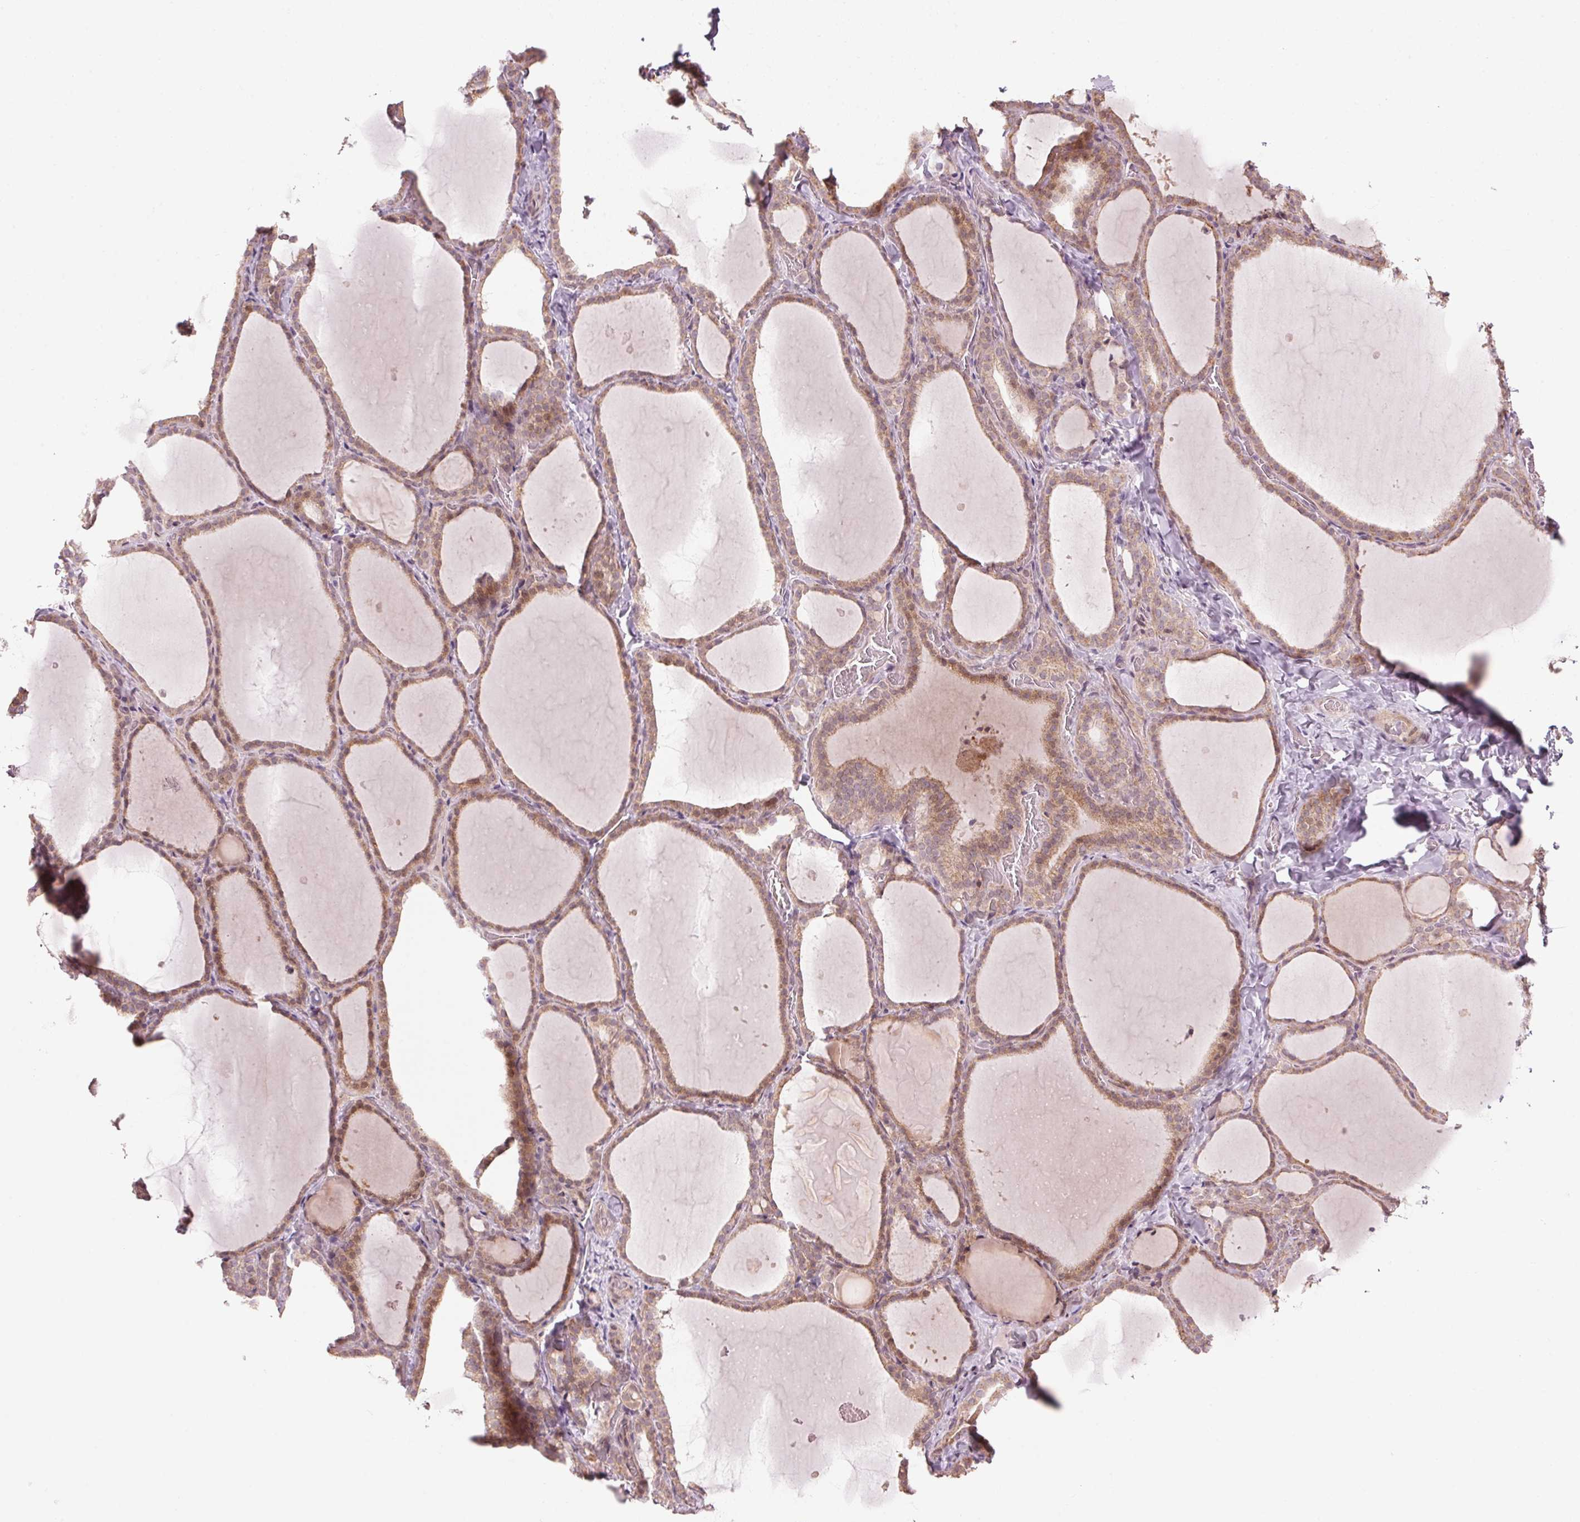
{"staining": {"intensity": "weak", "quantity": ">75%", "location": "cytoplasmic/membranous"}, "tissue": "thyroid gland", "cell_type": "Glandular cells", "image_type": "normal", "snomed": [{"axis": "morphology", "description": "Normal tissue, NOS"}, {"axis": "topography", "description": "Thyroid gland"}], "caption": "High-magnification brightfield microscopy of normal thyroid gland stained with DAB (3,3'-diaminobenzidine) (brown) and counterstained with hematoxylin (blue). glandular cells exhibit weak cytoplasmic/membranous staining is appreciated in approximately>75% of cells.", "gene": "TMED6", "patient": {"sex": "female", "age": 22}}